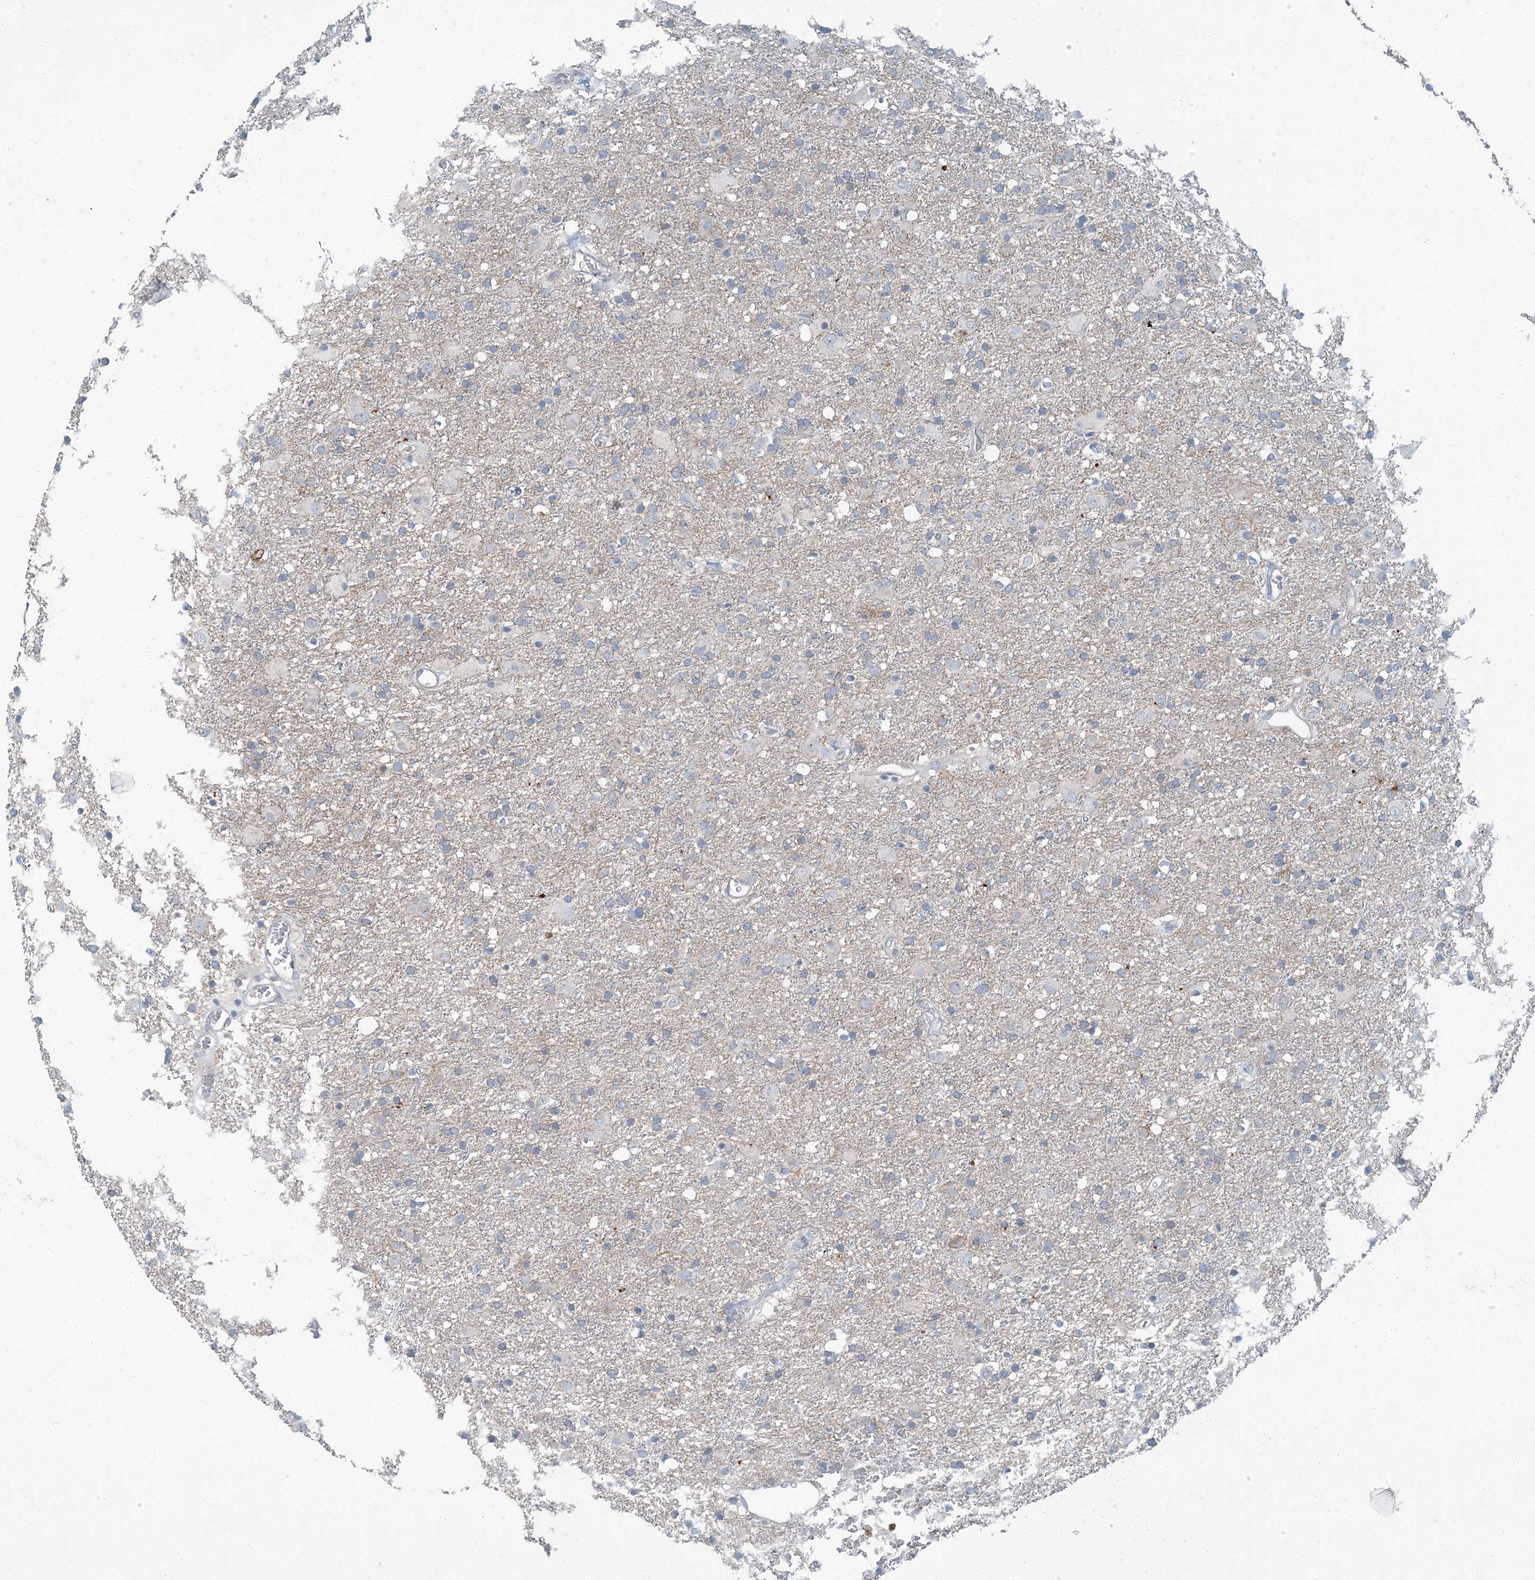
{"staining": {"intensity": "negative", "quantity": "none", "location": "none"}, "tissue": "glioma", "cell_type": "Tumor cells", "image_type": "cancer", "snomed": [{"axis": "morphology", "description": "Glioma, malignant, Low grade"}, {"axis": "topography", "description": "Brain"}], "caption": "IHC histopathology image of neoplastic tissue: low-grade glioma (malignant) stained with DAB demonstrates no significant protein positivity in tumor cells.", "gene": "EPHA4", "patient": {"sex": "male", "age": 65}}